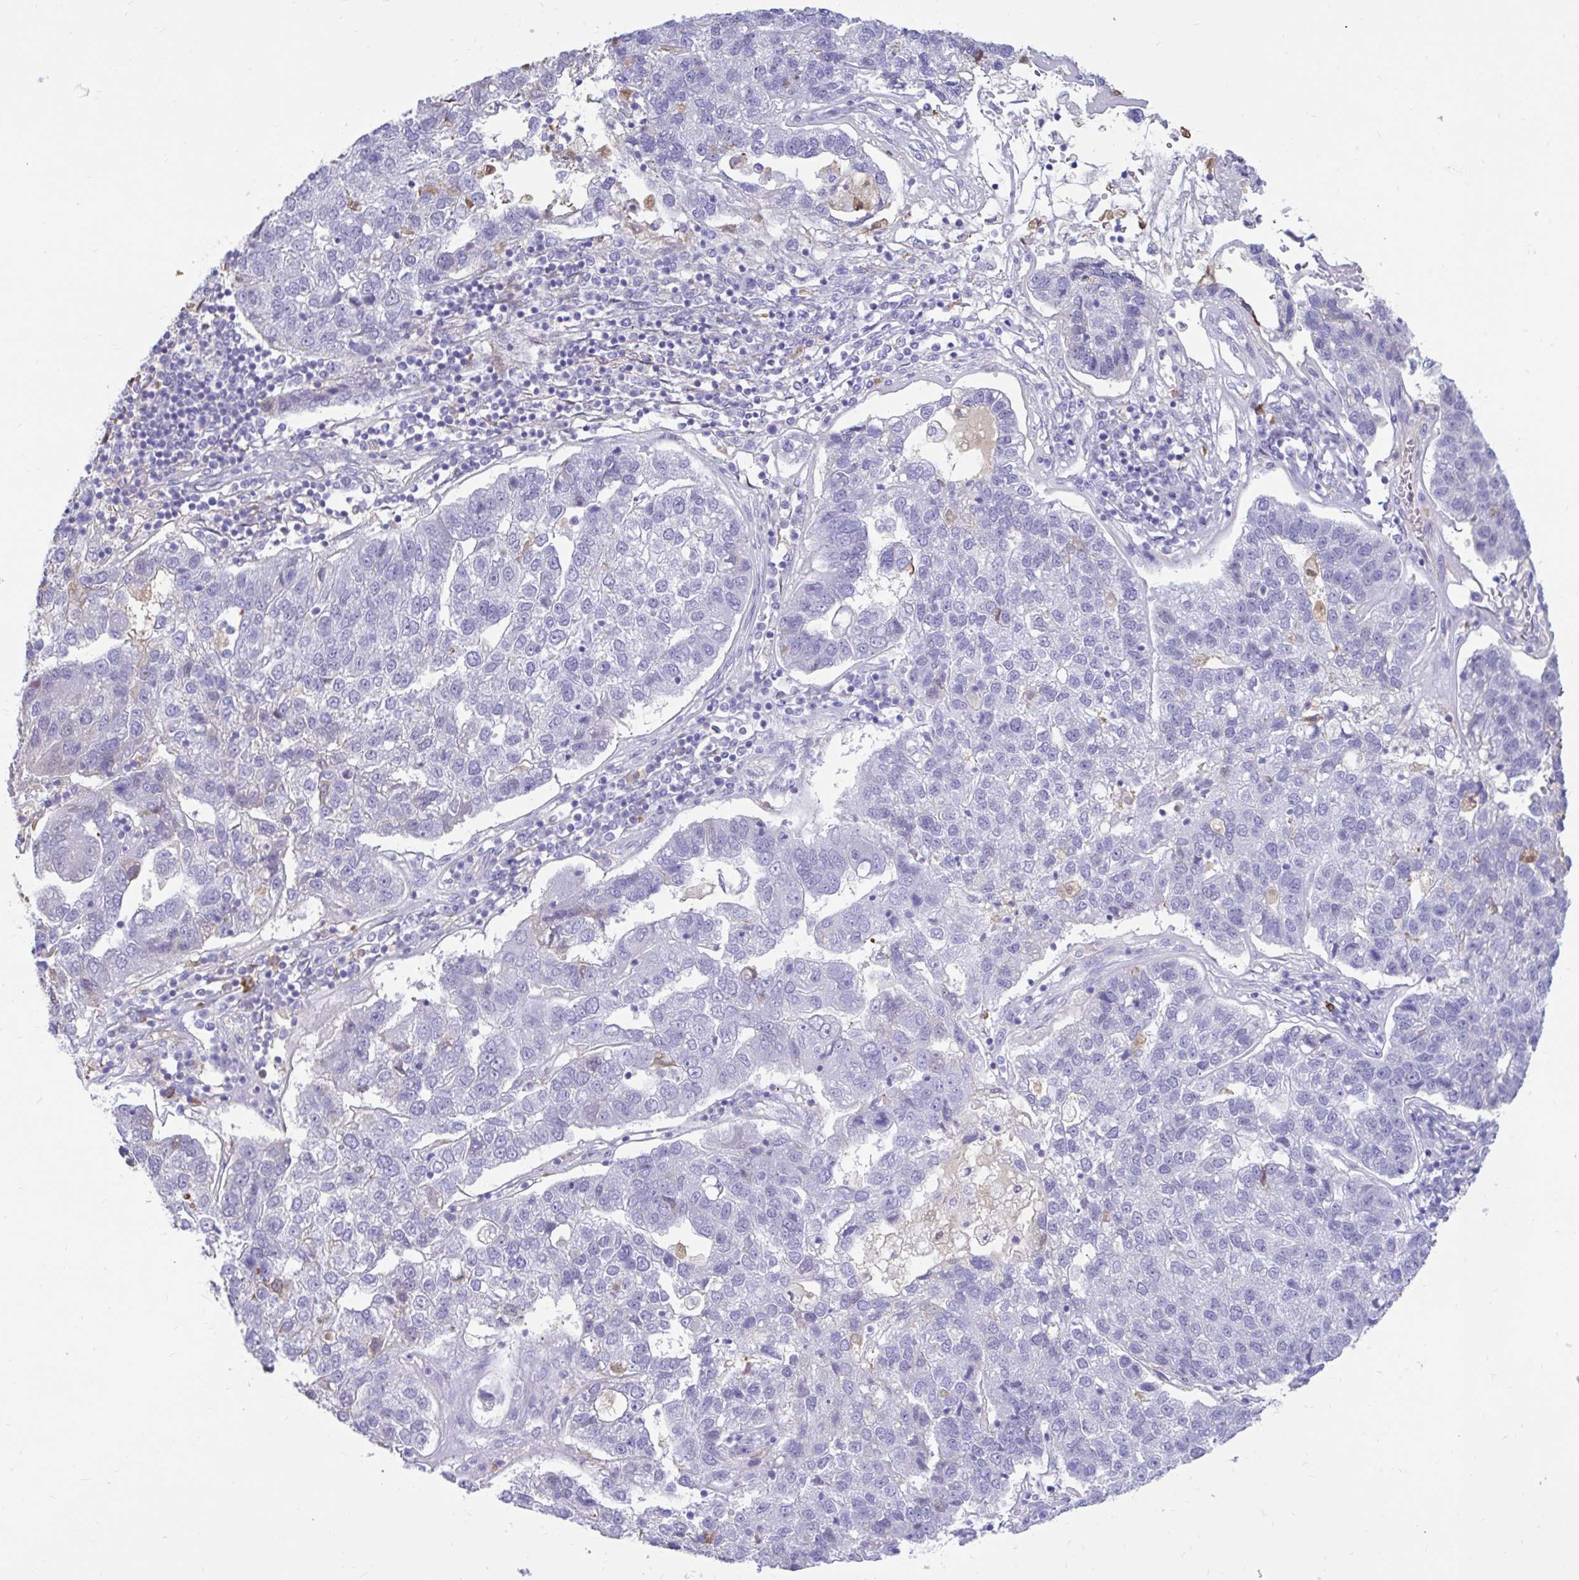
{"staining": {"intensity": "negative", "quantity": "none", "location": "none"}, "tissue": "pancreatic cancer", "cell_type": "Tumor cells", "image_type": "cancer", "snomed": [{"axis": "morphology", "description": "Adenocarcinoma, NOS"}, {"axis": "topography", "description": "Pancreas"}], "caption": "High power microscopy image of an IHC photomicrograph of pancreatic adenocarcinoma, revealing no significant staining in tumor cells.", "gene": "IGSF5", "patient": {"sex": "female", "age": 61}}